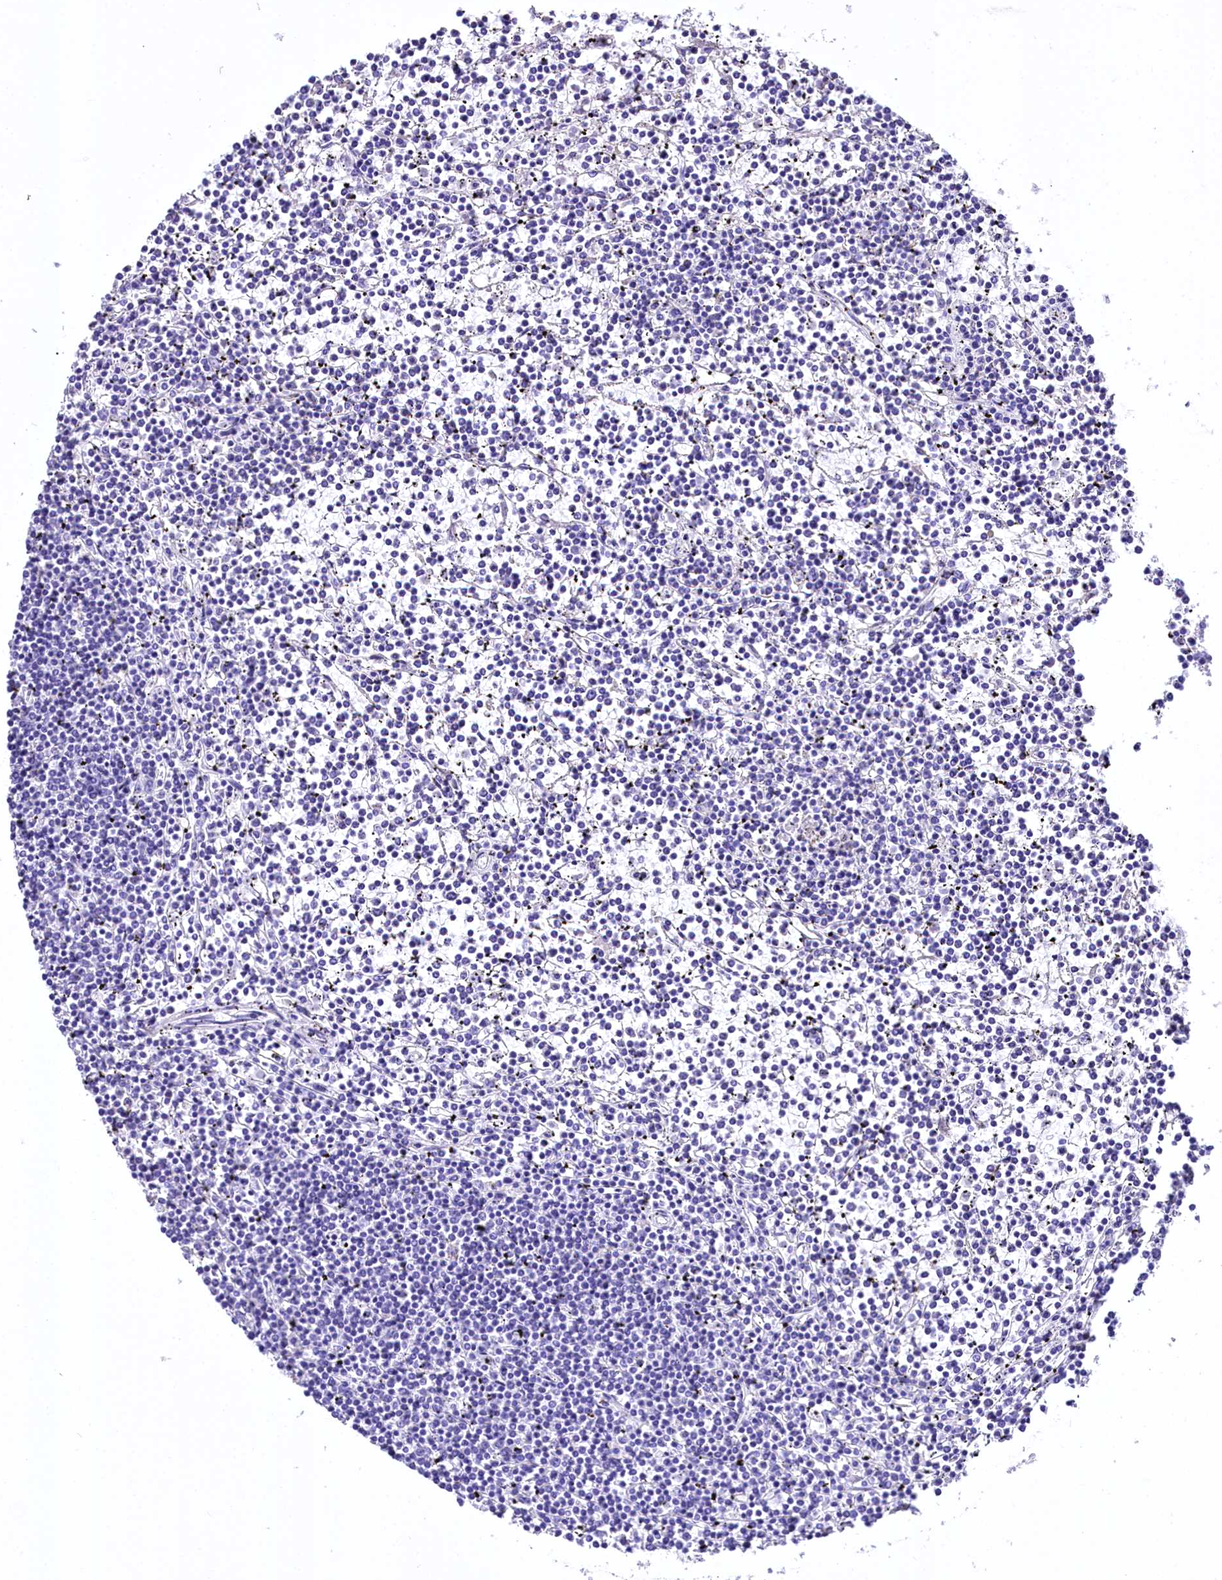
{"staining": {"intensity": "negative", "quantity": "none", "location": "none"}, "tissue": "lymphoma", "cell_type": "Tumor cells", "image_type": "cancer", "snomed": [{"axis": "morphology", "description": "Malignant lymphoma, non-Hodgkin's type, Low grade"}, {"axis": "topography", "description": "Spleen"}], "caption": "Tumor cells are negative for protein expression in human malignant lymphoma, non-Hodgkin's type (low-grade).", "gene": "A2ML1", "patient": {"sex": "female", "age": 19}}